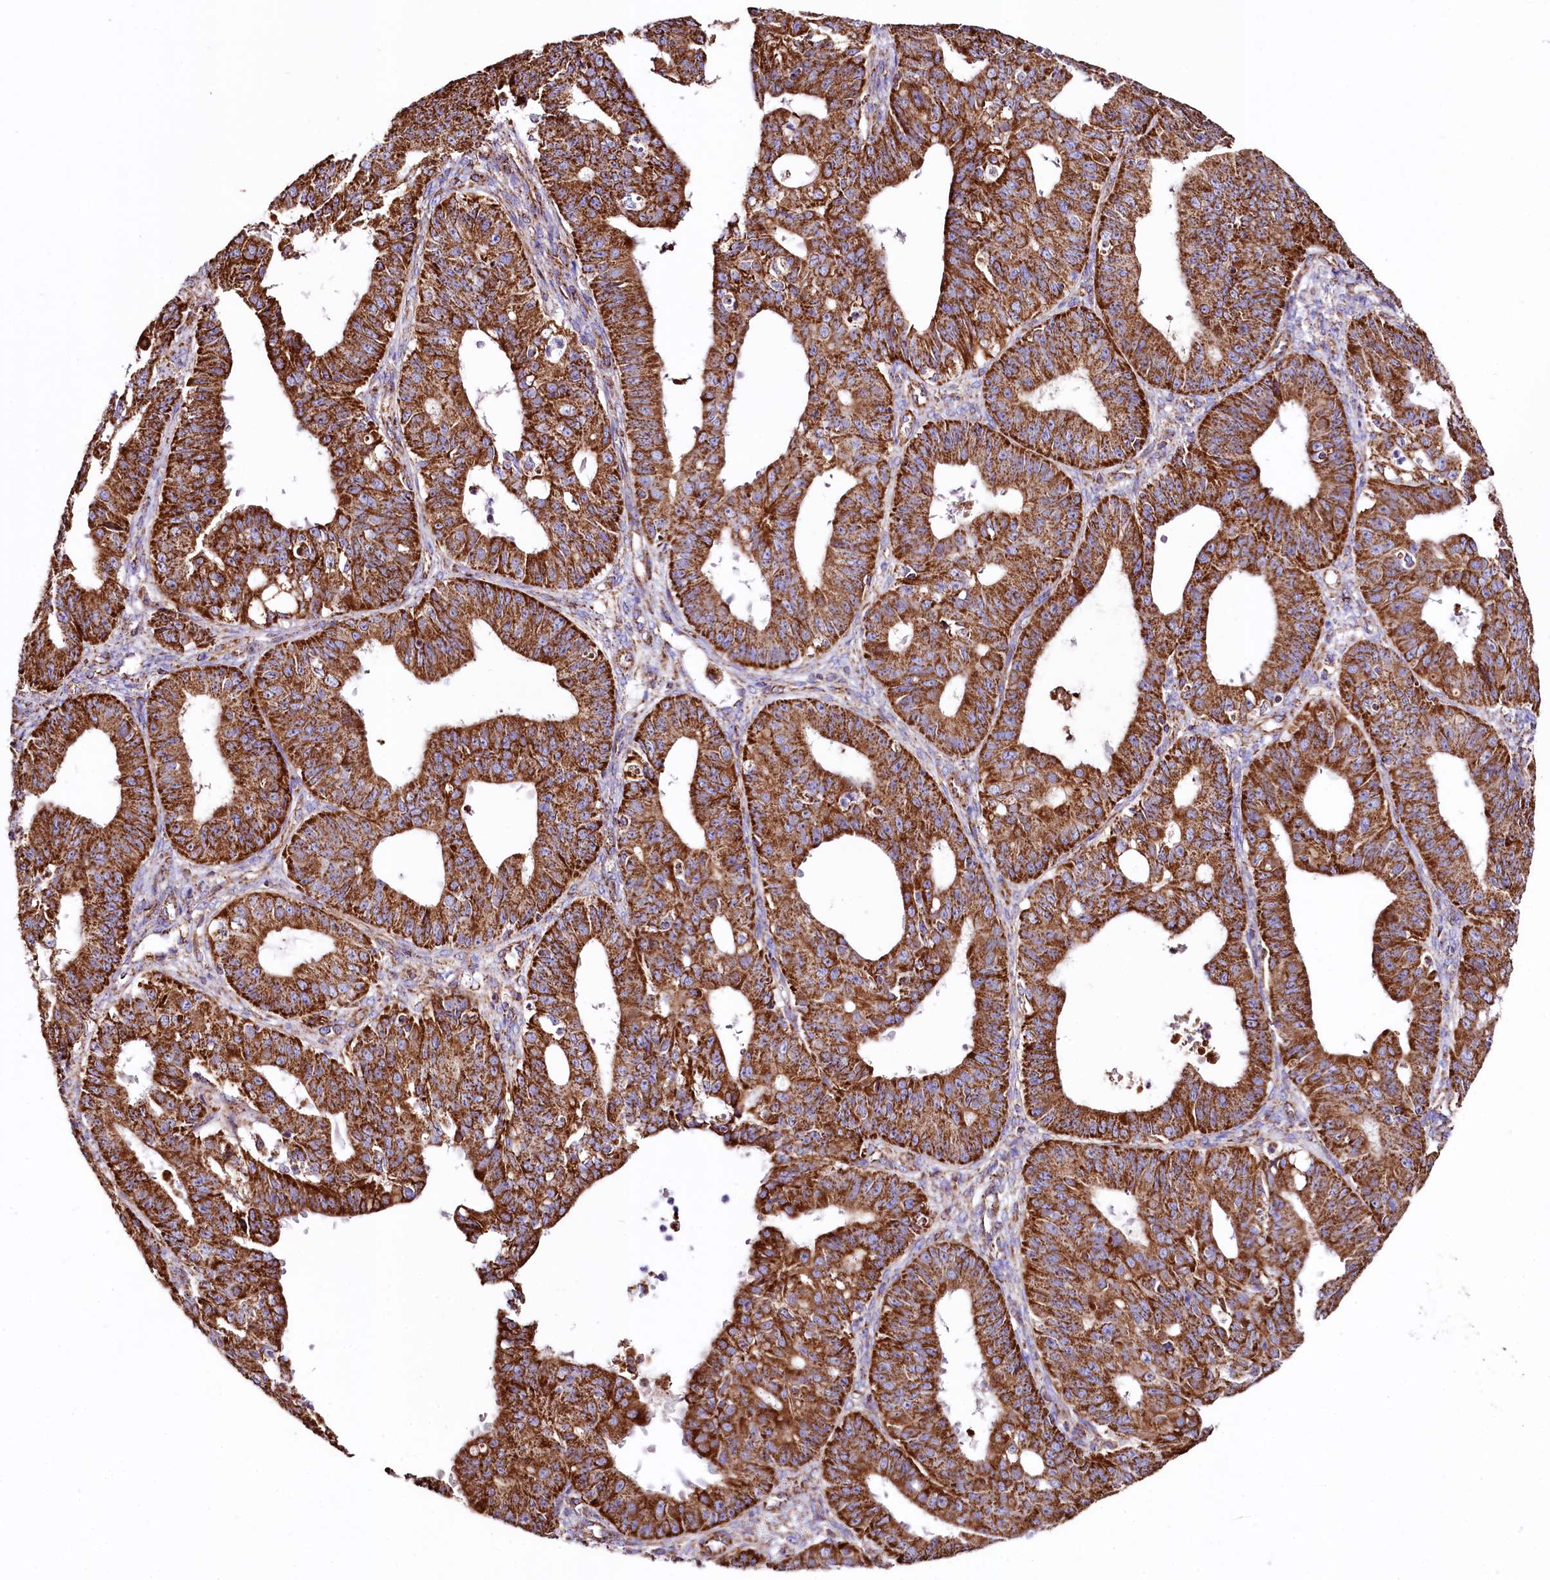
{"staining": {"intensity": "strong", "quantity": ">75%", "location": "cytoplasmic/membranous"}, "tissue": "ovarian cancer", "cell_type": "Tumor cells", "image_type": "cancer", "snomed": [{"axis": "morphology", "description": "Carcinoma, endometroid"}, {"axis": "topography", "description": "Appendix"}, {"axis": "topography", "description": "Ovary"}], "caption": "Ovarian endometroid carcinoma was stained to show a protein in brown. There is high levels of strong cytoplasmic/membranous staining in about >75% of tumor cells. The staining was performed using DAB (3,3'-diaminobenzidine) to visualize the protein expression in brown, while the nuclei were stained in blue with hematoxylin (Magnification: 20x).", "gene": "APLP2", "patient": {"sex": "female", "age": 42}}